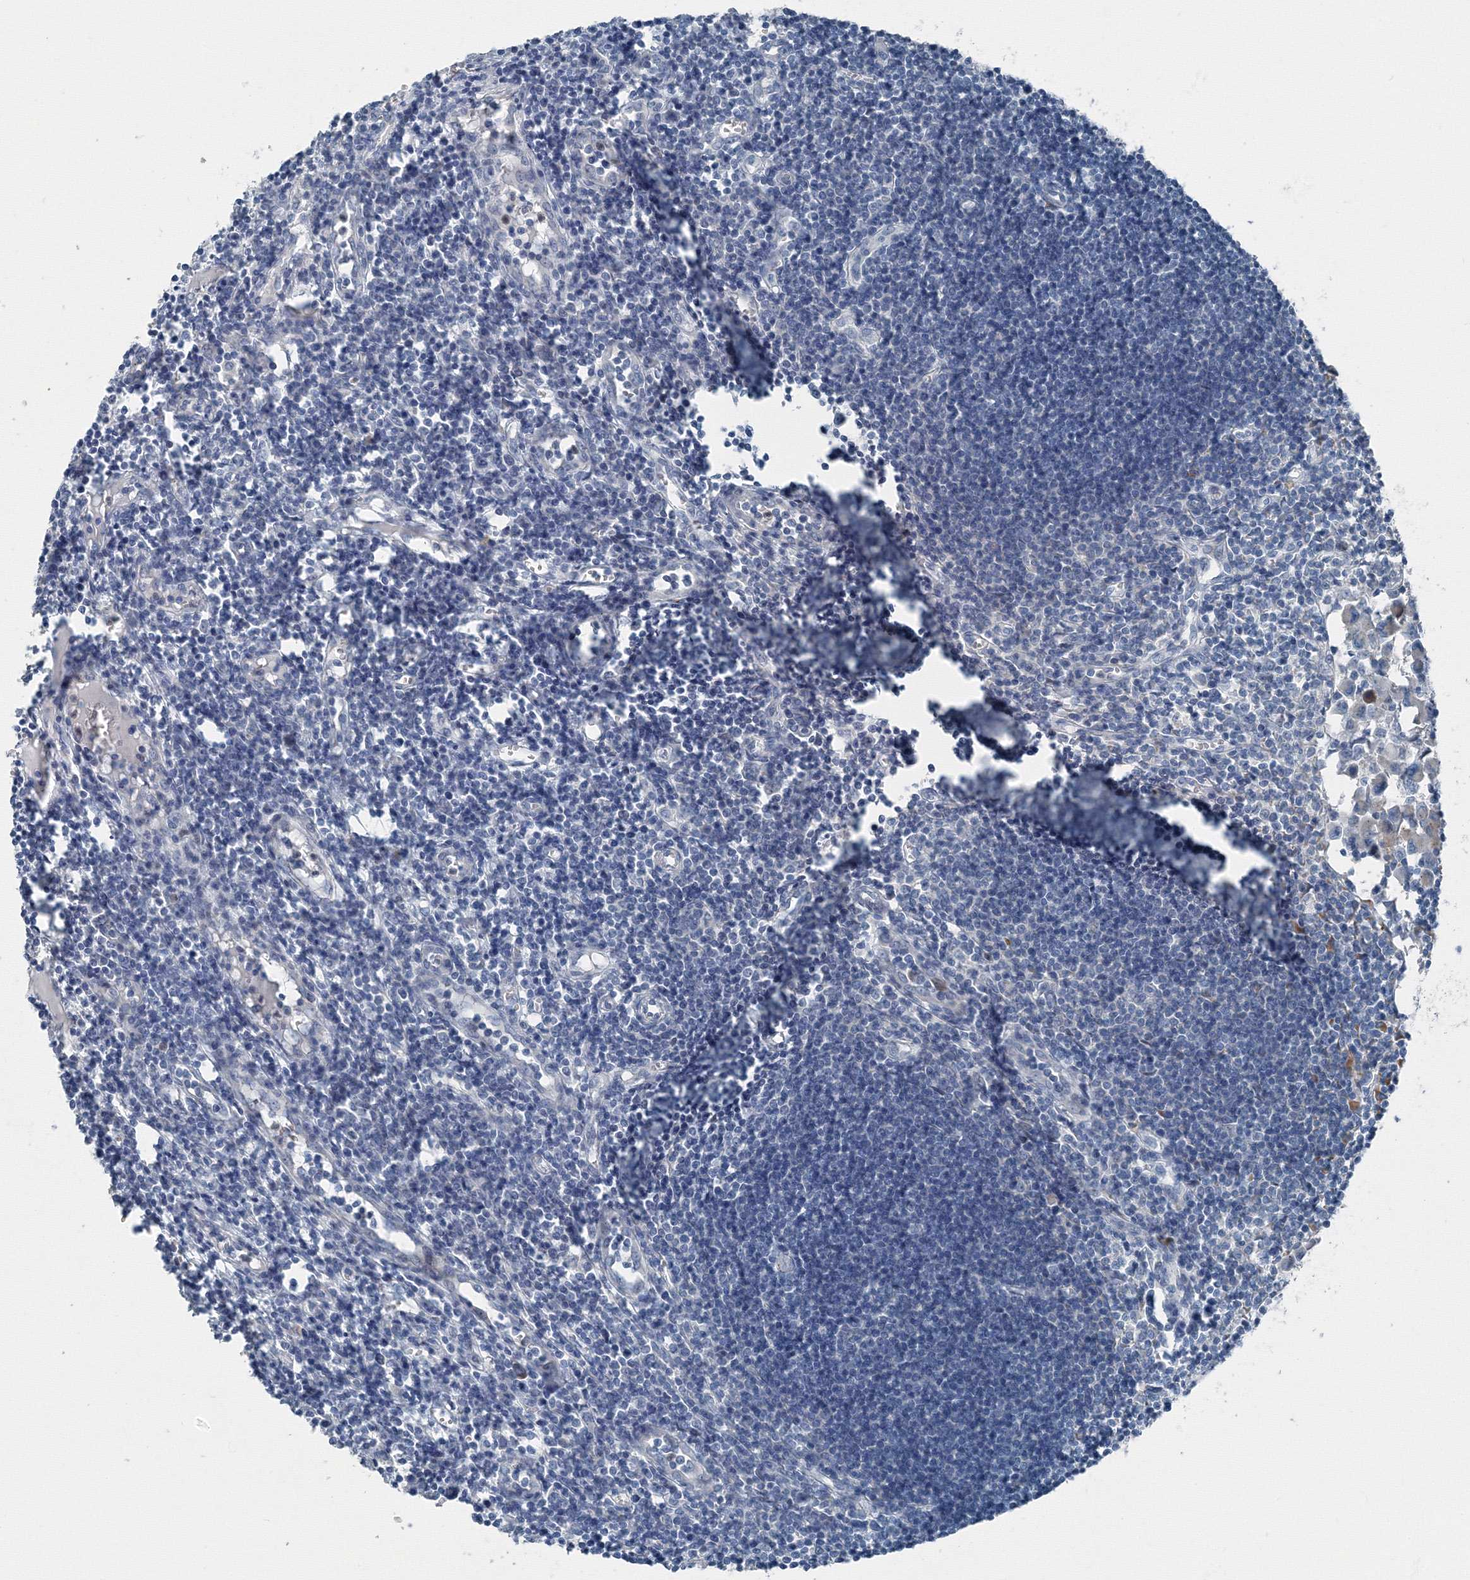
{"staining": {"intensity": "negative", "quantity": "none", "location": "none"}, "tissue": "lymph node", "cell_type": "Germinal center cells", "image_type": "normal", "snomed": [{"axis": "morphology", "description": "Normal tissue, NOS"}, {"axis": "morphology", "description": "Malignant melanoma, Metastatic site"}, {"axis": "topography", "description": "Lymph node"}], "caption": "This is a histopathology image of IHC staining of unremarkable lymph node, which shows no staining in germinal center cells.", "gene": "AASDH", "patient": {"sex": "male", "age": 41}}